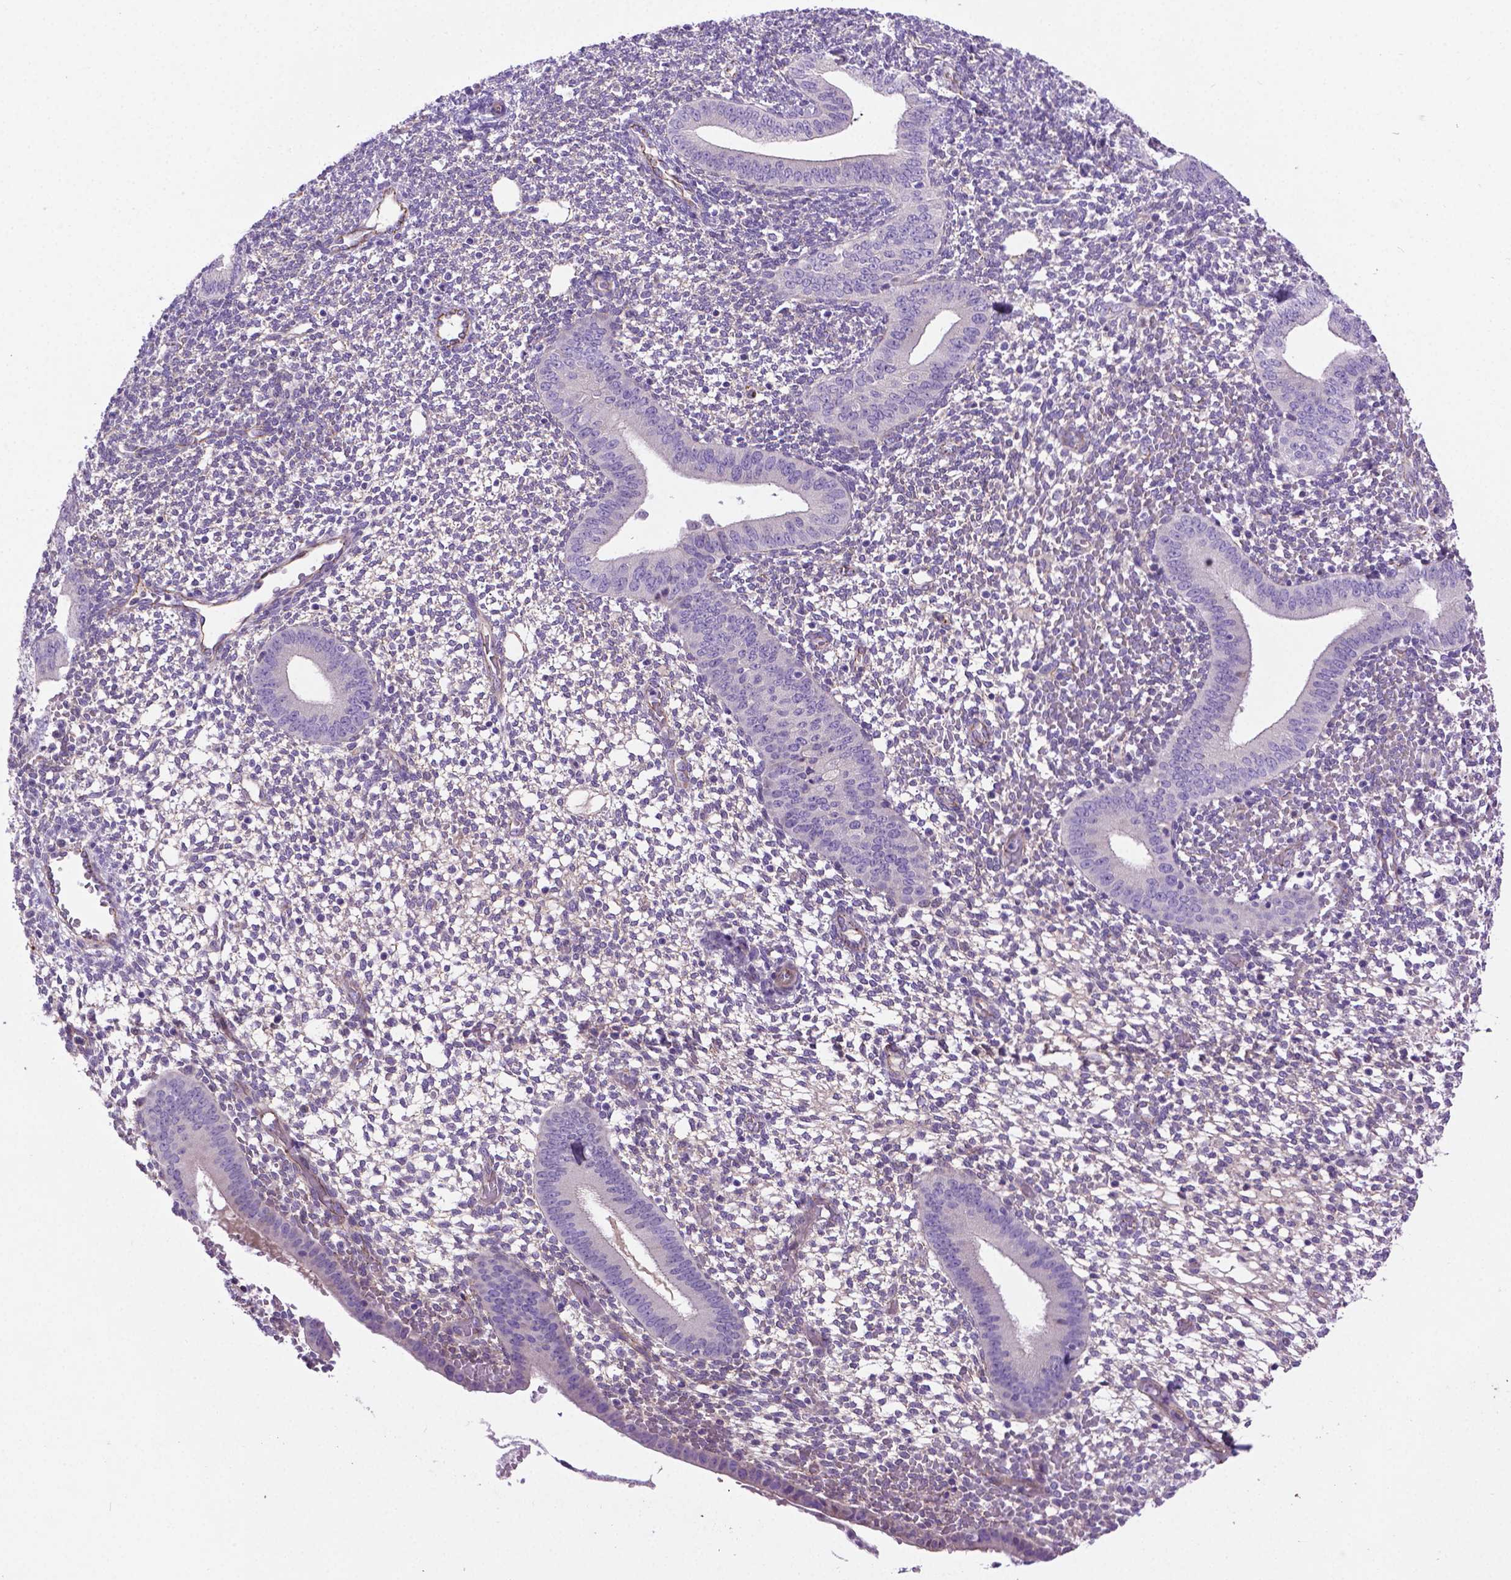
{"staining": {"intensity": "negative", "quantity": "none", "location": "none"}, "tissue": "endometrium", "cell_type": "Cells in endometrial stroma", "image_type": "normal", "snomed": [{"axis": "morphology", "description": "Normal tissue, NOS"}, {"axis": "topography", "description": "Endometrium"}], "caption": "Immunohistochemical staining of normal human endometrium demonstrates no significant expression in cells in endometrial stroma.", "gene": "CCER2", "patient": {"sex": "female", "age": 40}}